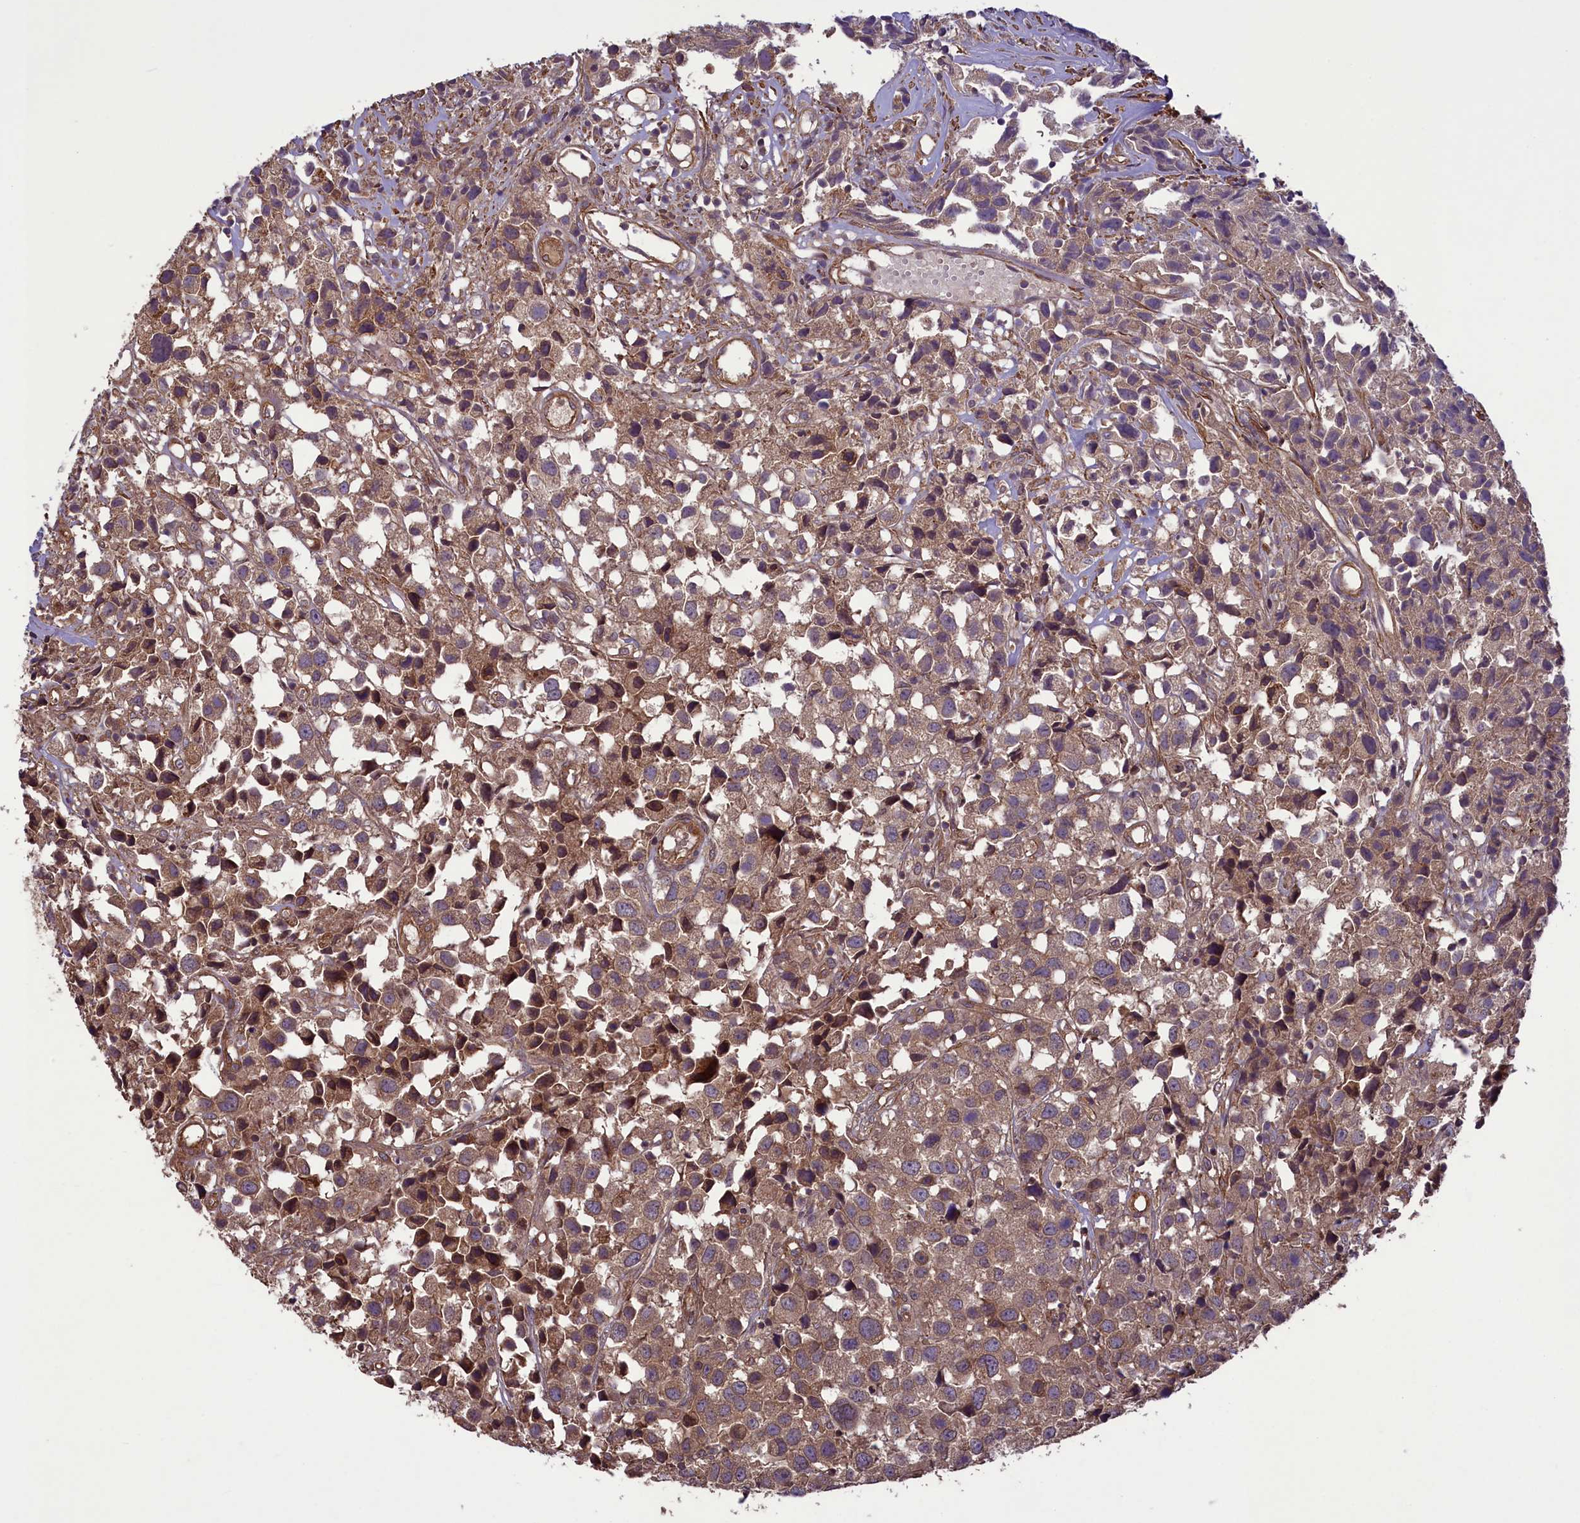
{"staining": {"intensity": "weak", "quantity": ">75%", "location": "cytoplasmic/membranous"}, "tissue": "urothelial cancer", "cell_type": "Tumor cells", "image_type": "cancer", "snomed": [{"axis": "morphology", "description": "Urothelial carcinoma, High grade"}, {"axis": "topography", "description": "Urinary bladder"}], "caption": "Protein staining by immunohistochemistry displays weak cytoplasmic/membranous staining in approximately >75% of tumor cells in urothelial cancer.", "gene": "CCDC125", "patient": {"sex": "female", "age": 75}}